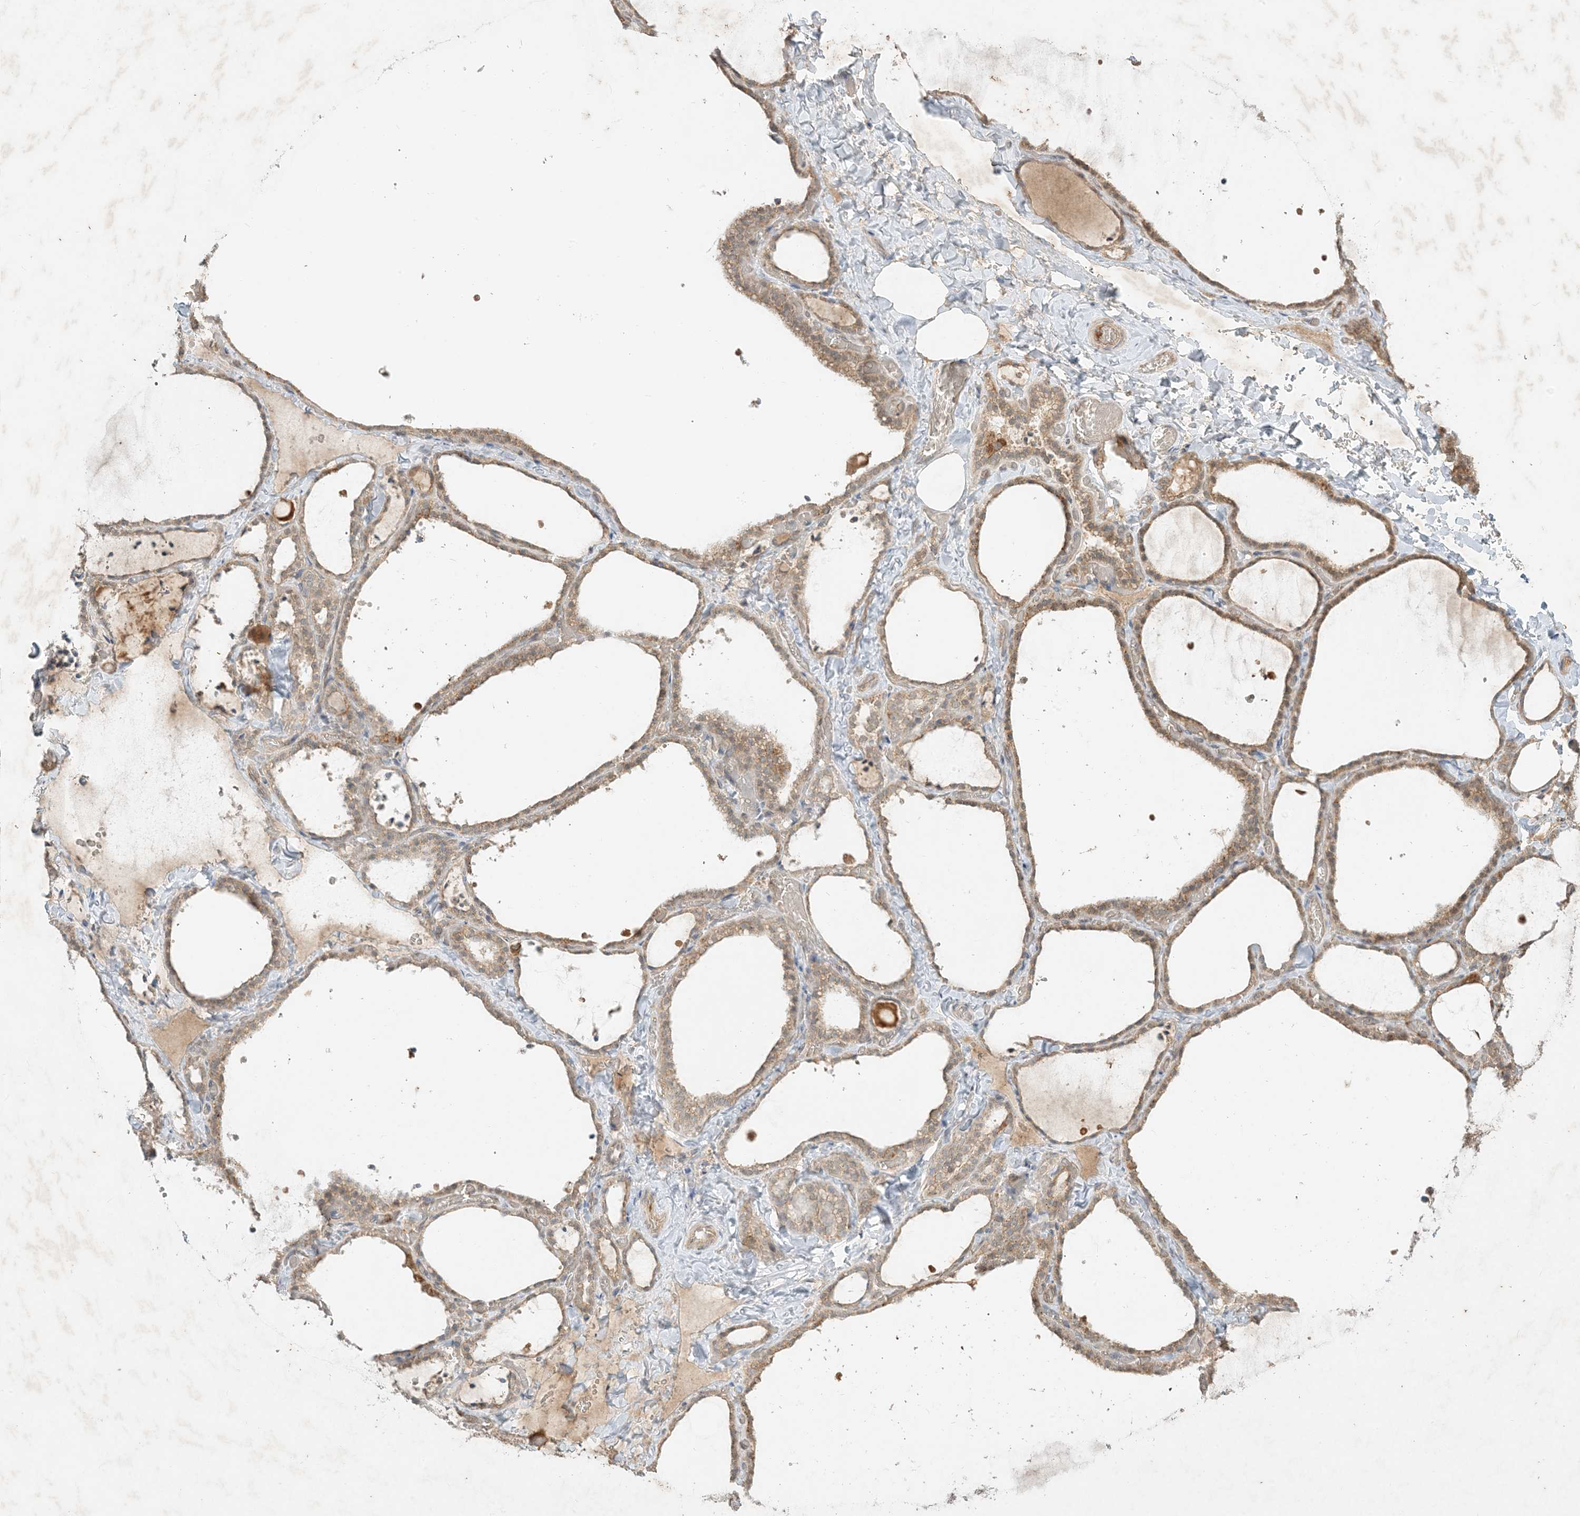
{"staining": {"intensity": "moderate", "quantity": ">75%", "location": "cytoplasmic/membranous"}, "tissue": "thyroid gland", "cell_type": "Glandular cells", "image_type": "normal", "snomed": [{"axis": "morphology", "description": "Normal tissue, NOS"}, {"axis": "topography", "description": "Thyroid gland"}], "caption": "IHC of normal human thyroid gland displays medium levels of moderate cytoplasmic/membranous staining in about >75% of glandular cells.", "gene": "MCOLN1", "patient": {"sex": "female", "age": 22}}